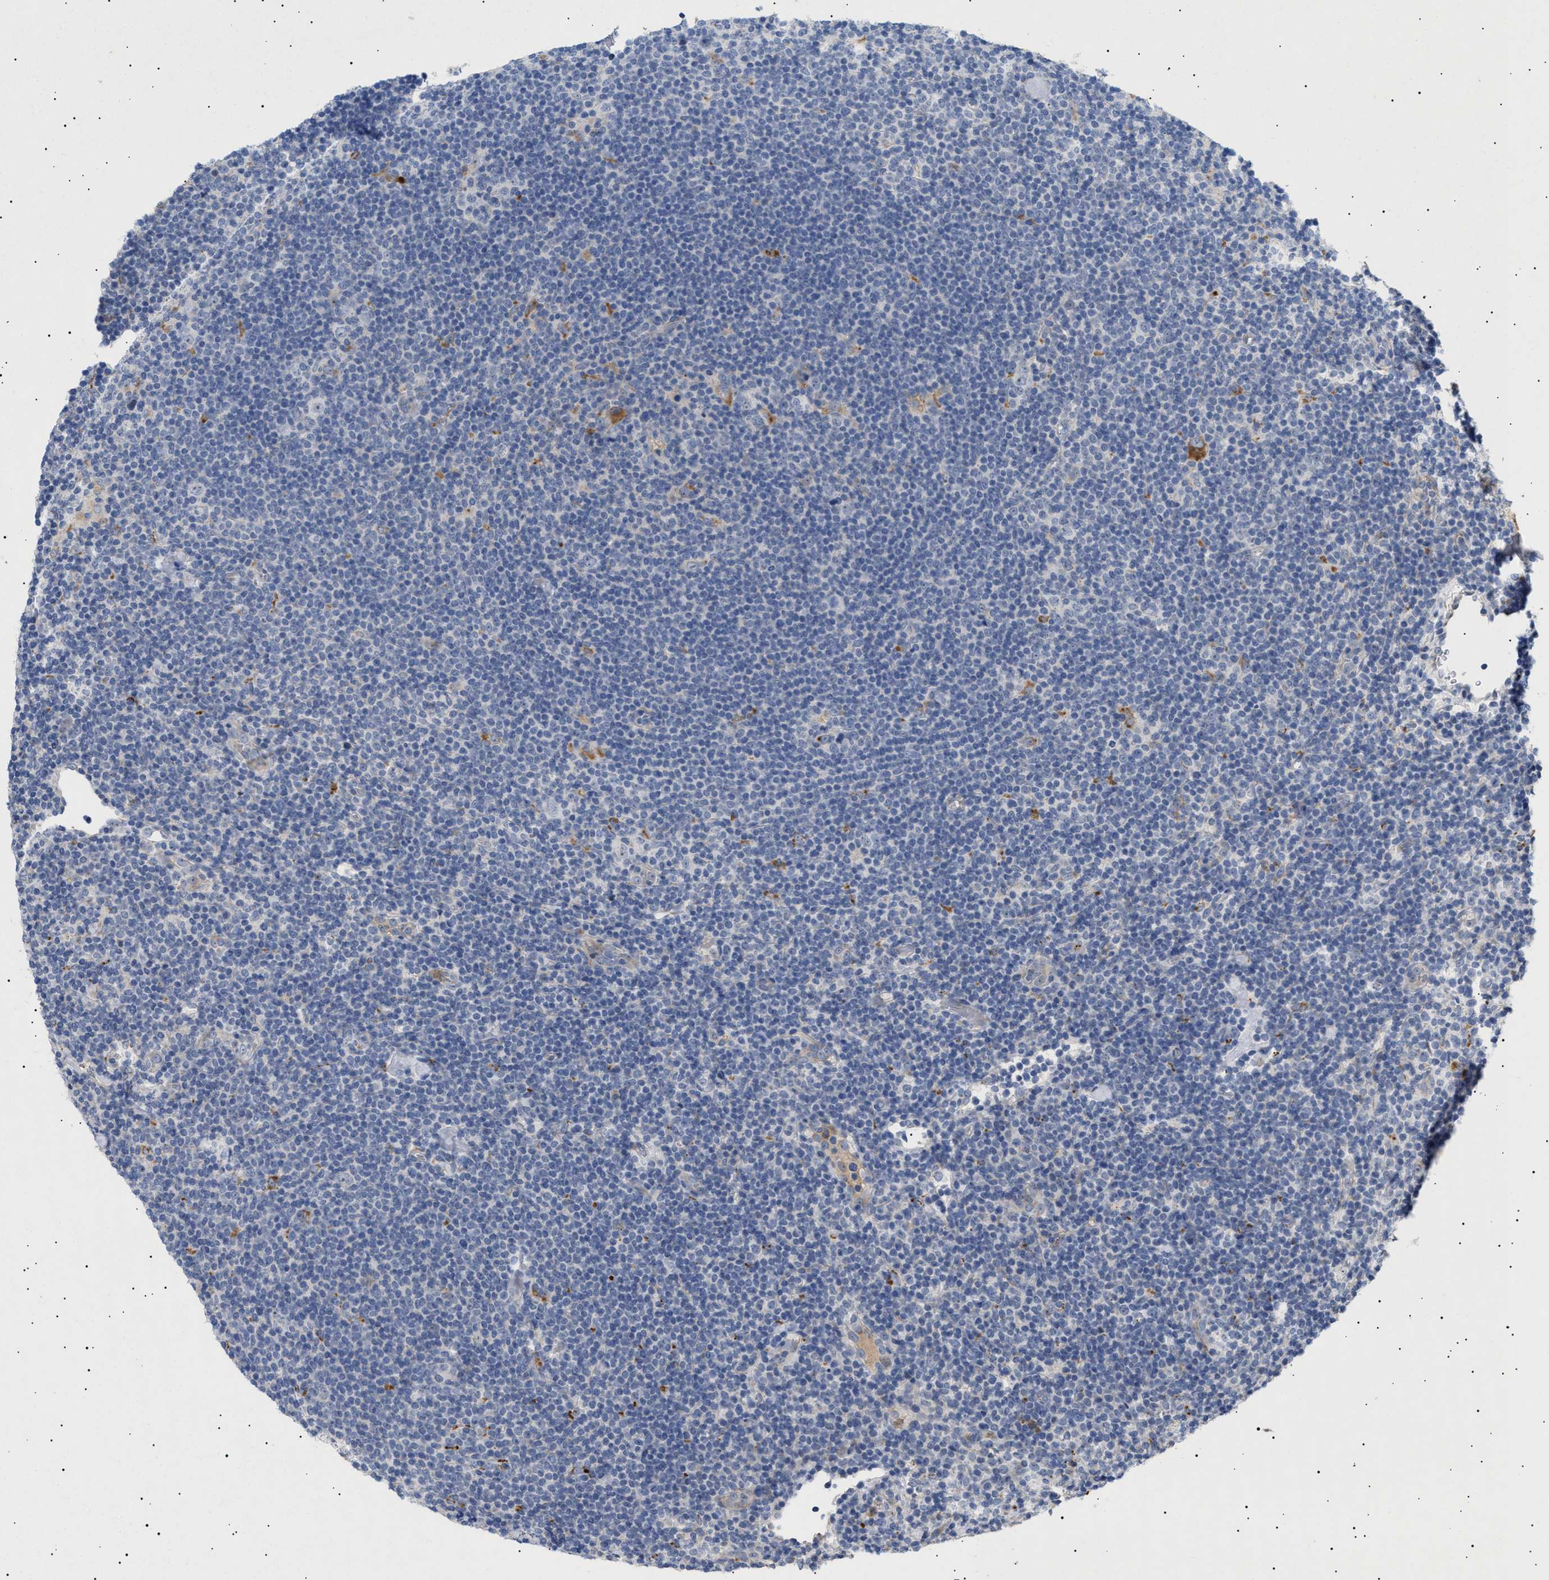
{"staining": {"intensity": "moderate", "quantity": "25%-75%", "location": "cytoplasmic/membranous"}, "tissue": "lymphoma", "cell_type": "Tumor cells", "image_type": "cancer", "snomed": [{"axis": "morphology", "description": "Hodgkin's disease, NOS"}, {"axis": "topography", "description": "Lymph node"}], "caption": "DAB (3,3'-diaminobenzidine) immunohistochemical staining of lymphoma displays moderate cytoplasmic/membranous protein positivity in about 25%-75% of tumor cells.", "gene": "SIRT5", "patient": {"sex": "female", "age": 57}}